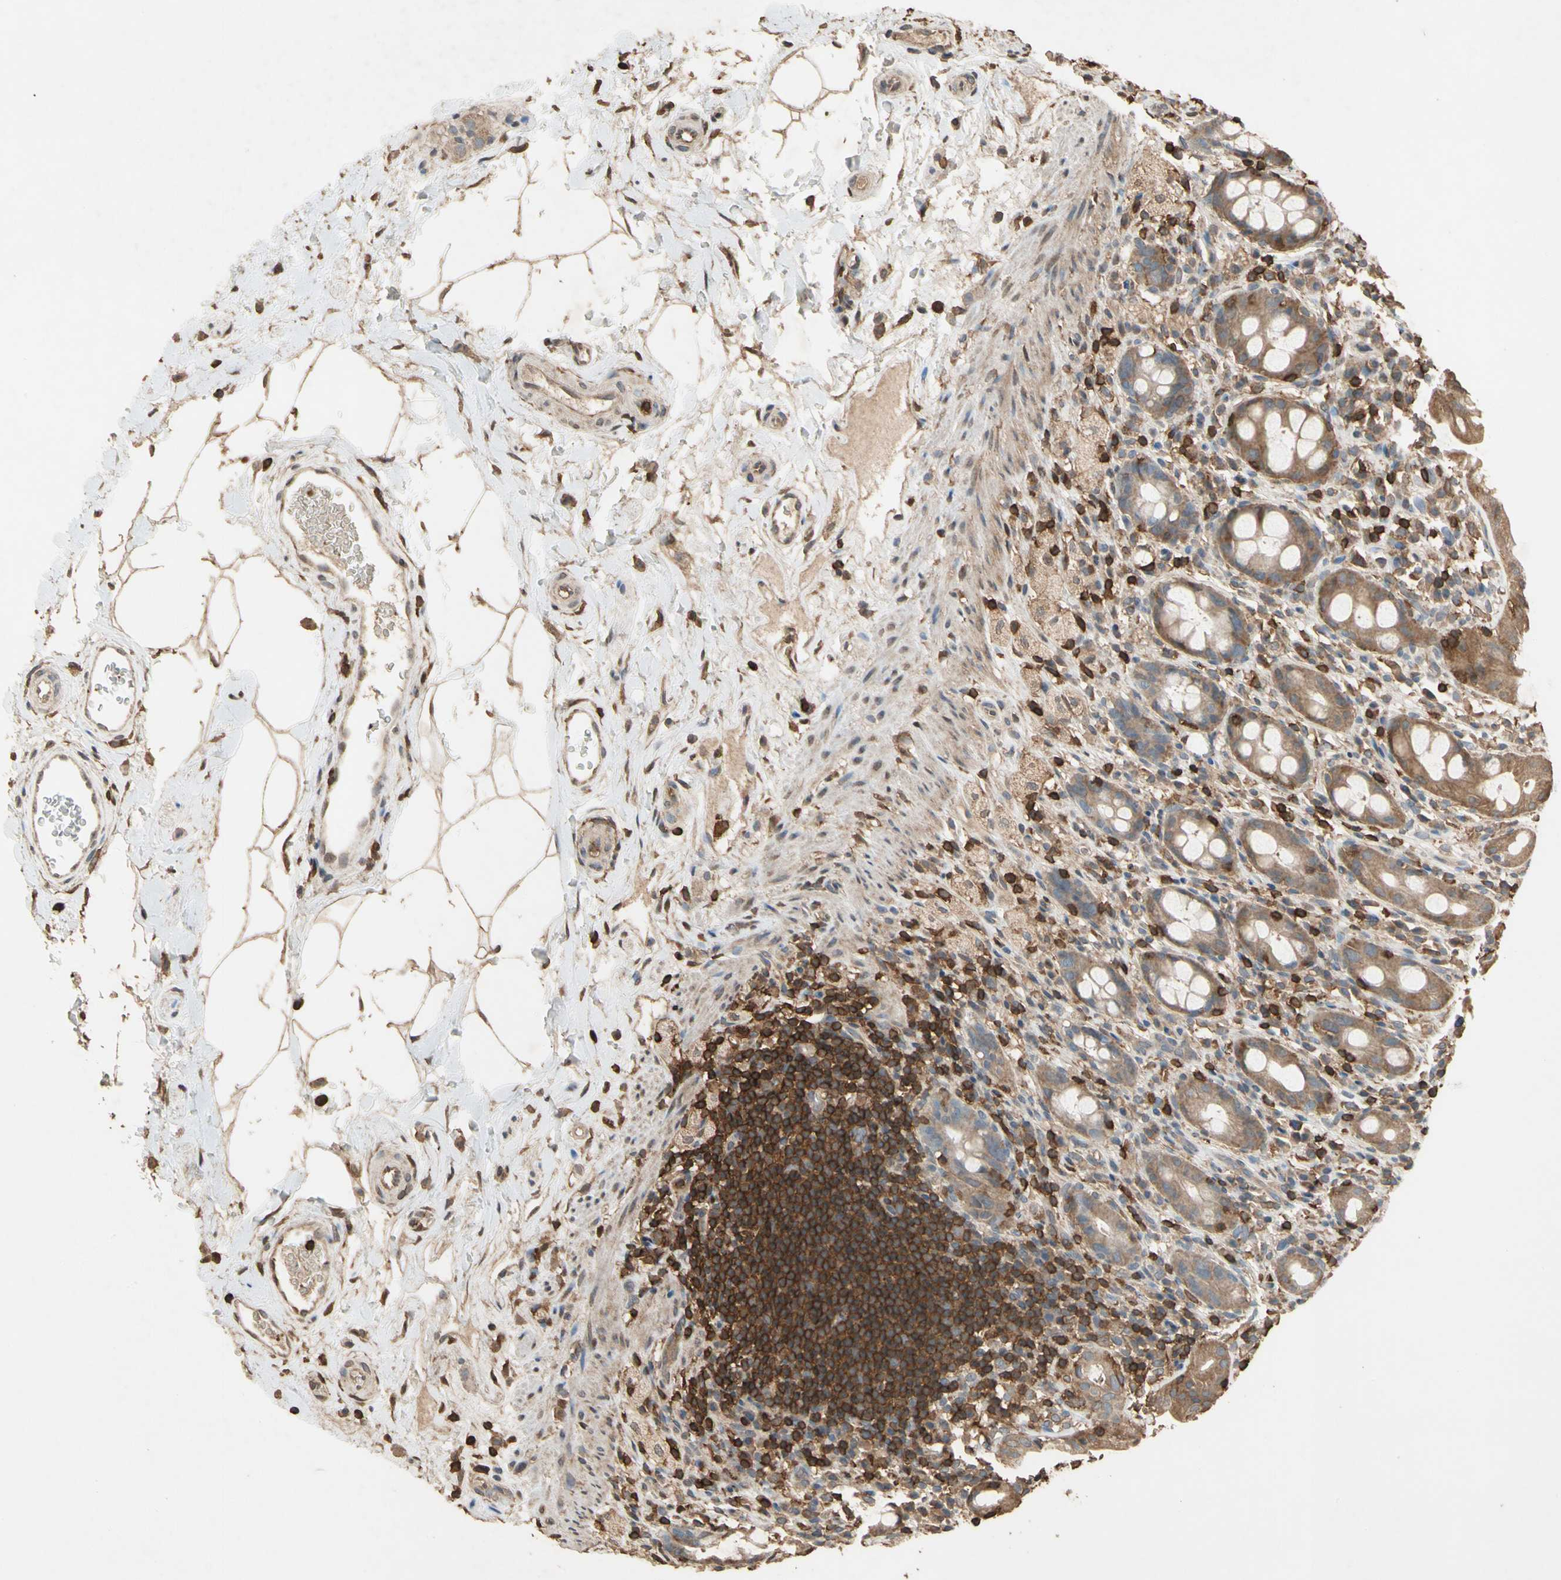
{"staining": {"intensity": "moderate", "quantity": ">75%", "location": "cytoplasmic/membranous"}, "tissue": "rectum", "cell_type": "Glandular cells", "image_type": "normal", "snomed": [{"axis": "morphology", "description": "Normal tissue, NOS"}, {"axis": "topography", "description": "Rectum"}], "caption": "Glandular cells exhibit medium levels of moderate cytoplasmic/membranous staining in about >75% of cells in benign rectum. The staining is performed using DAB brown chromogen to label protein expression. The nuclei are counter-stained blue using hematoxylin.", "gene": "MAP3K10", "patient": {"sex": "male", "age": 44}}